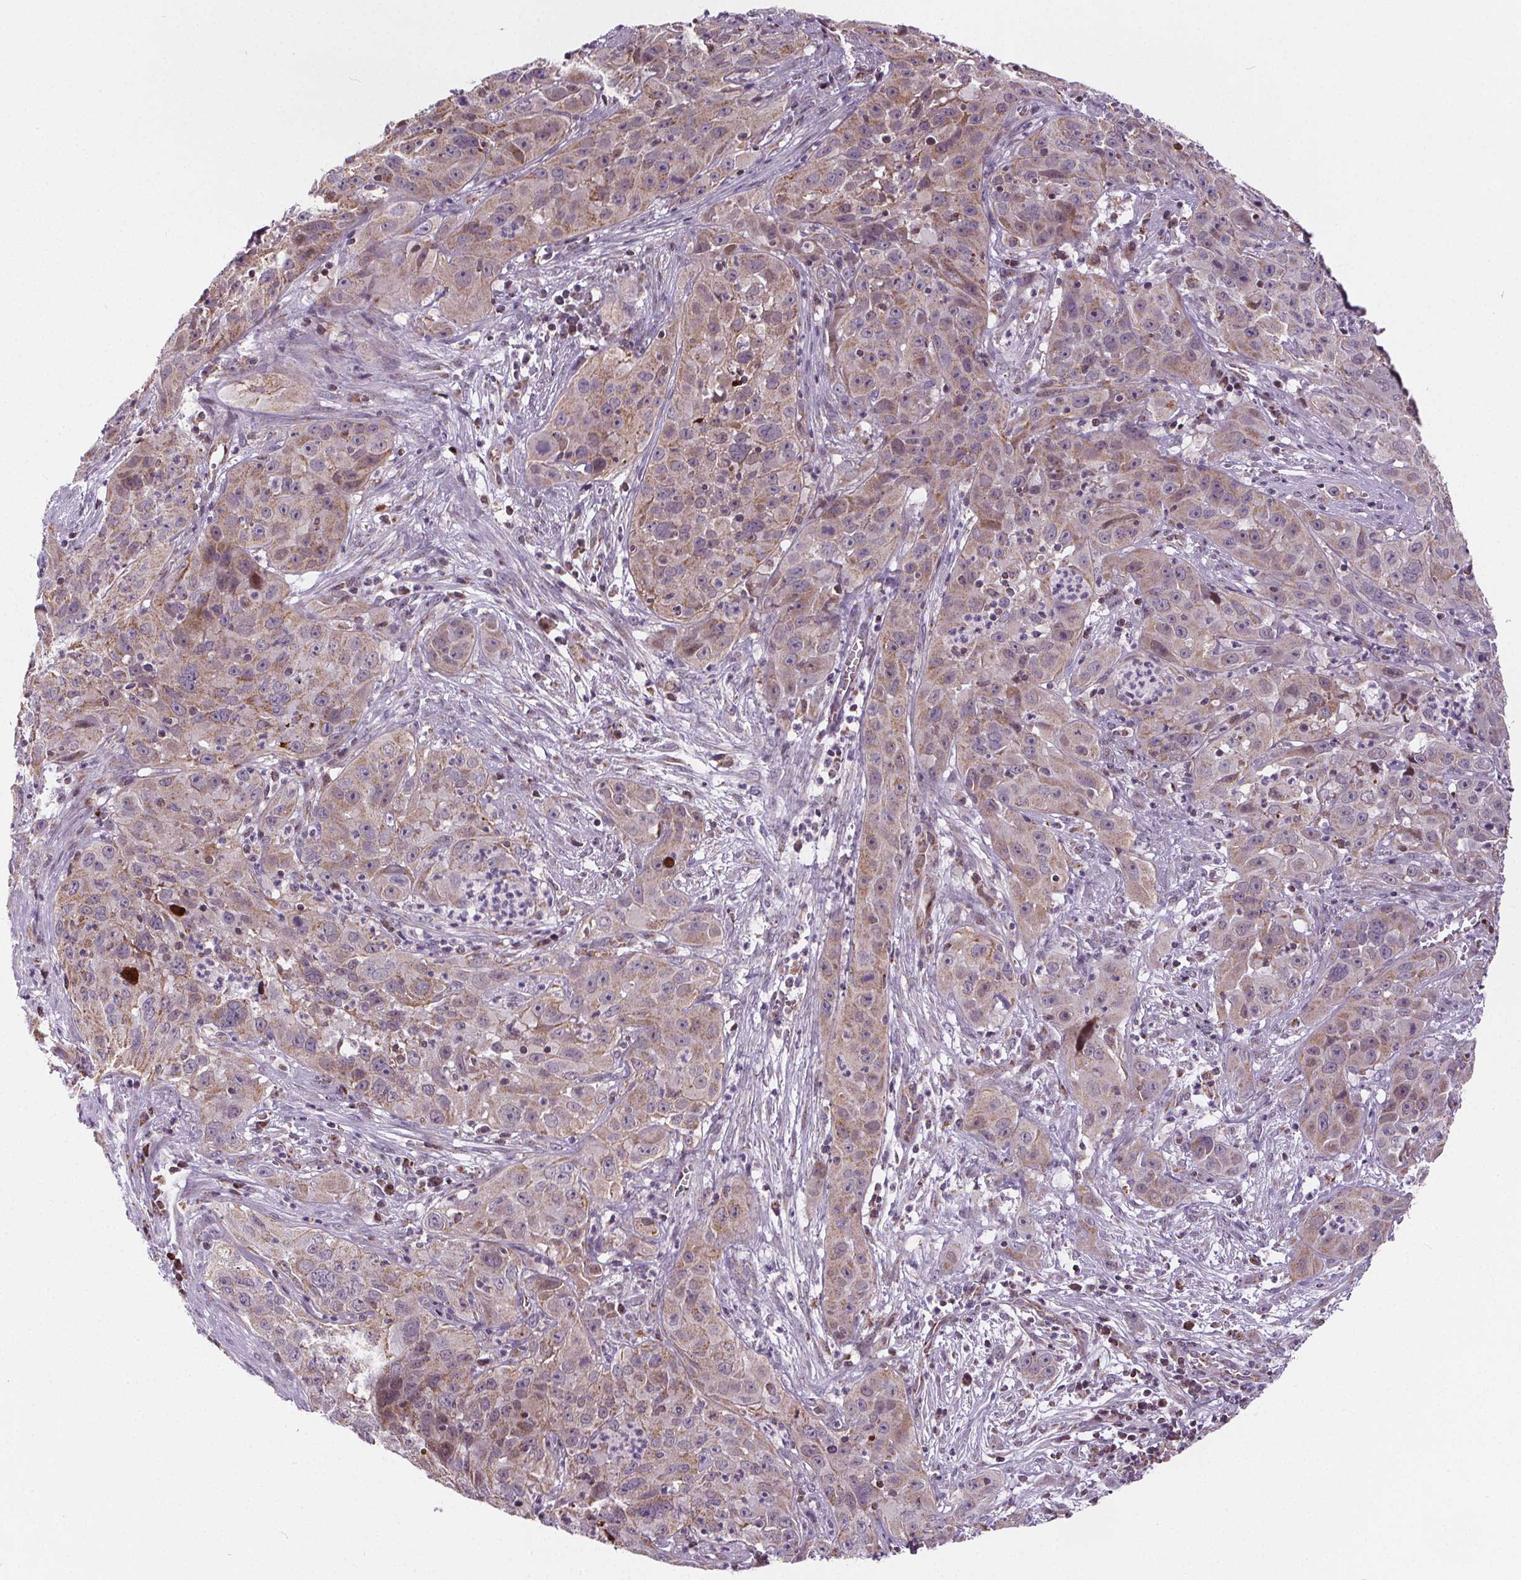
{"staining": {"intensity": "weak", "quantity": ">75%", "location": "cytoplasmic/membranous"}, "tissue": "cervical cancer", "cell_type": "Tumor cells", "image_type": "cancer", "snomed": [{"axis": "morphology", "description": "Squamous cell carcinoma, NOS"}, {"axis": "topography", "description": "Cervix"}], "caption": "About >75% of tumor cells in cervical cancer (squamous cell carcinoma) exhibit weak cytoplasmic/membranous protein expression as visualized by brown immunohistochemical staining.", "gene": "SUCLA2", "patient": {"sex": "female", "age": 32}}